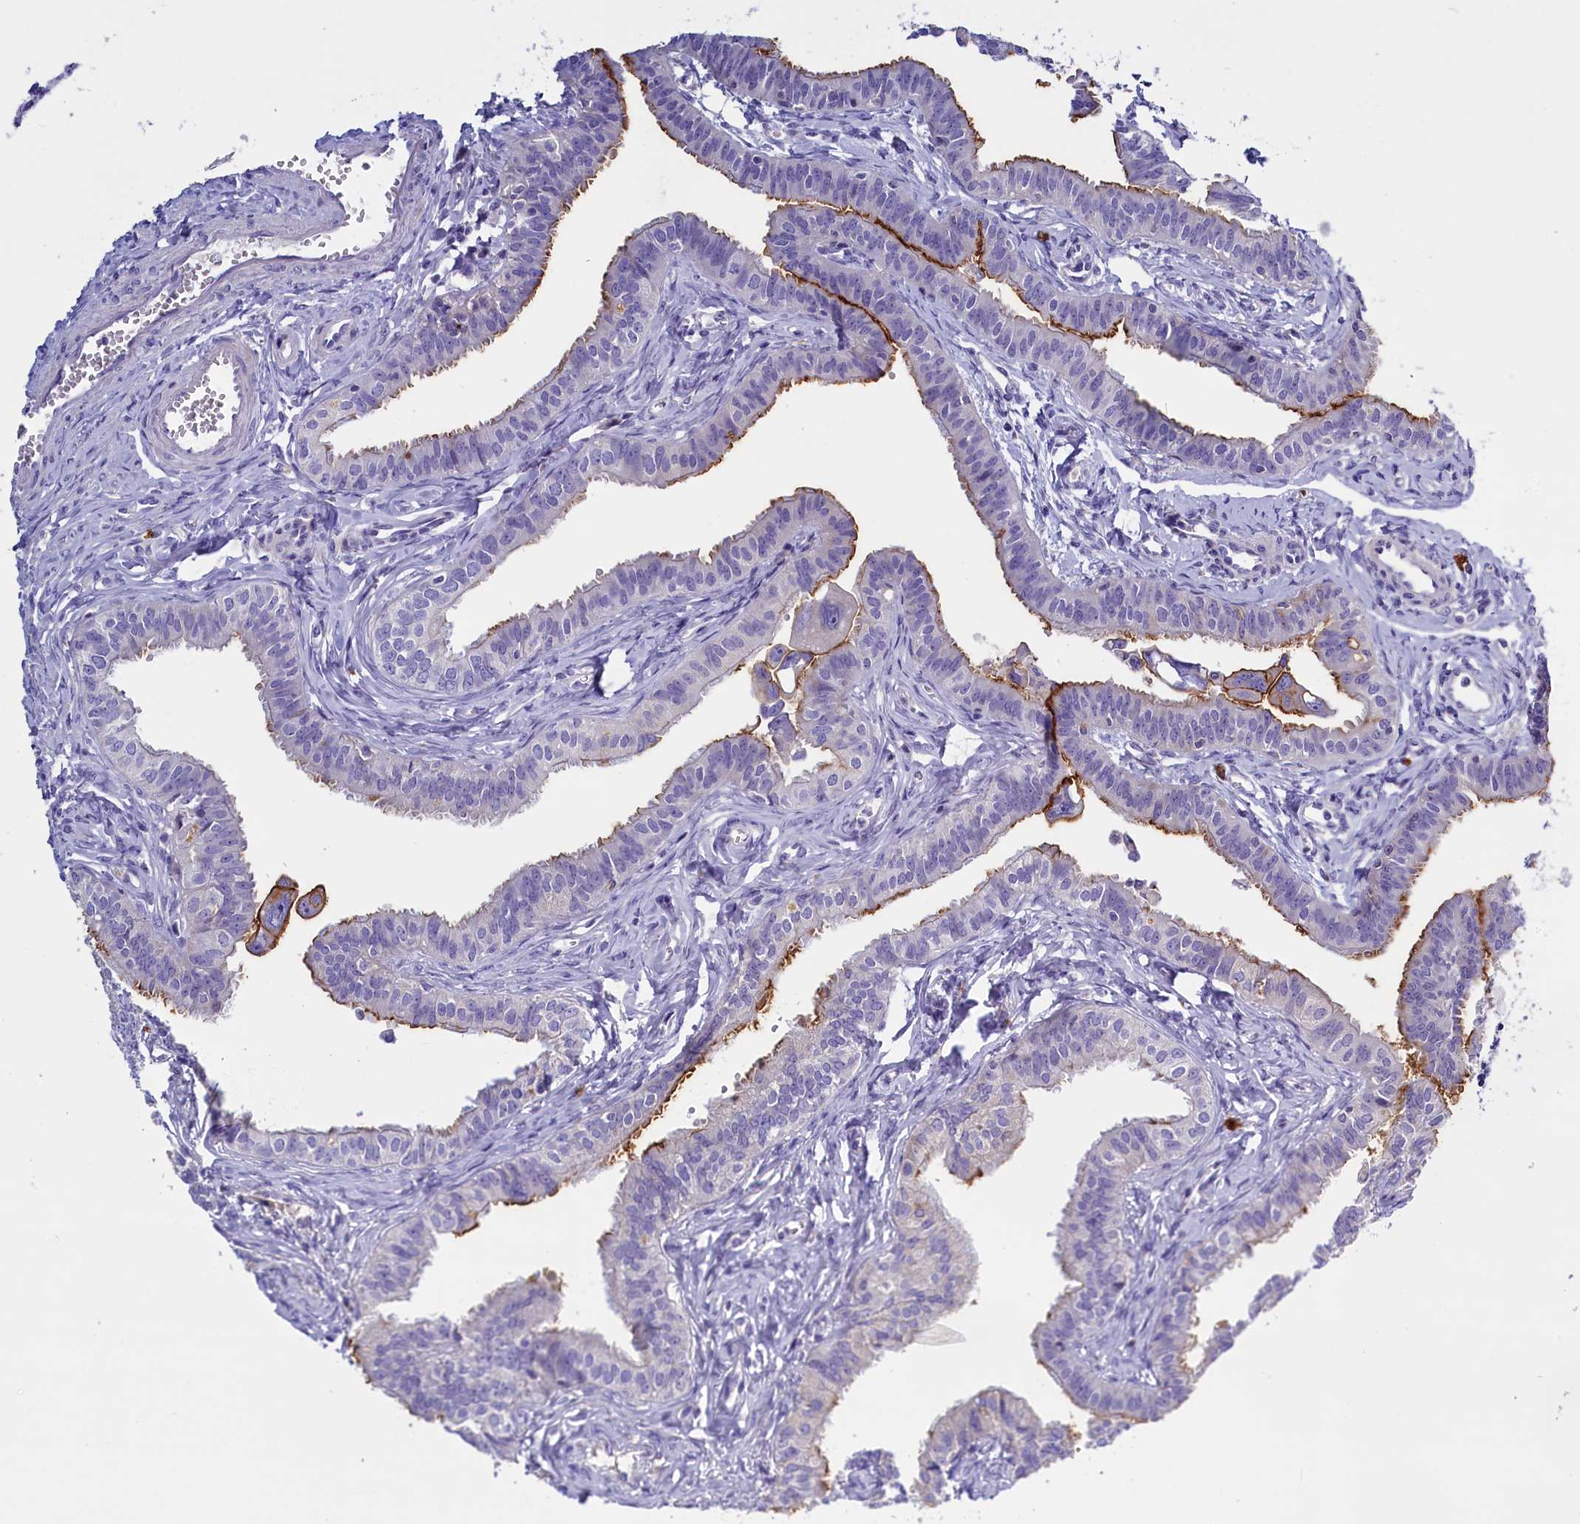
{"staining": {"intensity": "moderate", "quantity": "<25%", "location": "cytoplasmic/membranous"}, "tissue": "fallopian tube", "cell_type": "Glandular cells", "image_type": "normal", "snomed": [{"axis": "morphology", "description": "Normal tissue, NOS"}, {"axis": "morphology", "description": "Carcinoma, NOS"}, {"axis": "topography", "description": "Fallopian tube"}, {"axis": "topography", "description": "Ovary"}], "caption": "Moderate cytoplasmic/membranous expression is identified in about <25% of glandular cells in unremarkable fallopian tube.", "gene": "RTTN", "patient": {"sex": "female", "age": 59}}